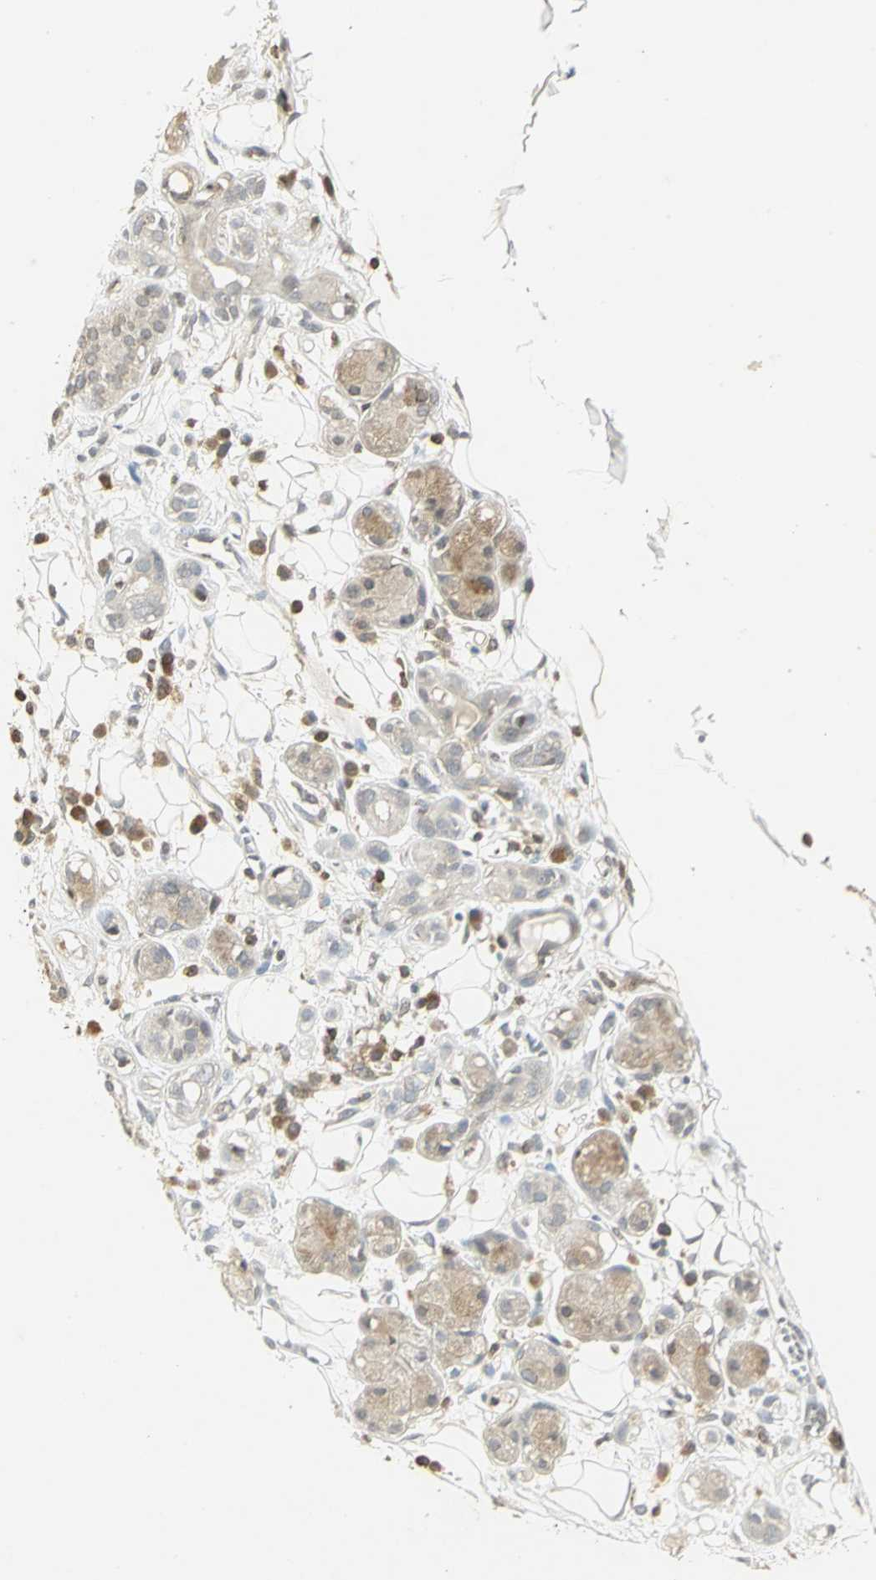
{"staining": {"intensity": "weak", "quantity": "<25%", "location": "cytoplasmic/membranous"}, "tissue": "adipose tissue", "cell_type": "Adipocytes", "image_type": "normal", "snomed": [{"axis": "morphology", "description": "Normal tissue, NOS"}, {"axis": "morphology", "description": "Inflammation, NOS"}, {"axis": "topography", "description": "Vascular tissue"}, {"axis": "topography", "description": "Salivary gland"}], "caption": "This photomicrograph is of normal adipose tissue stained with immunohistochemistry (IHC) to label a protein in brown with the nuclei are counter-stained blue. There is no positivity in adipocytes.", "gene": "IL16", "patient": {"sex": "female", "age": 75}}